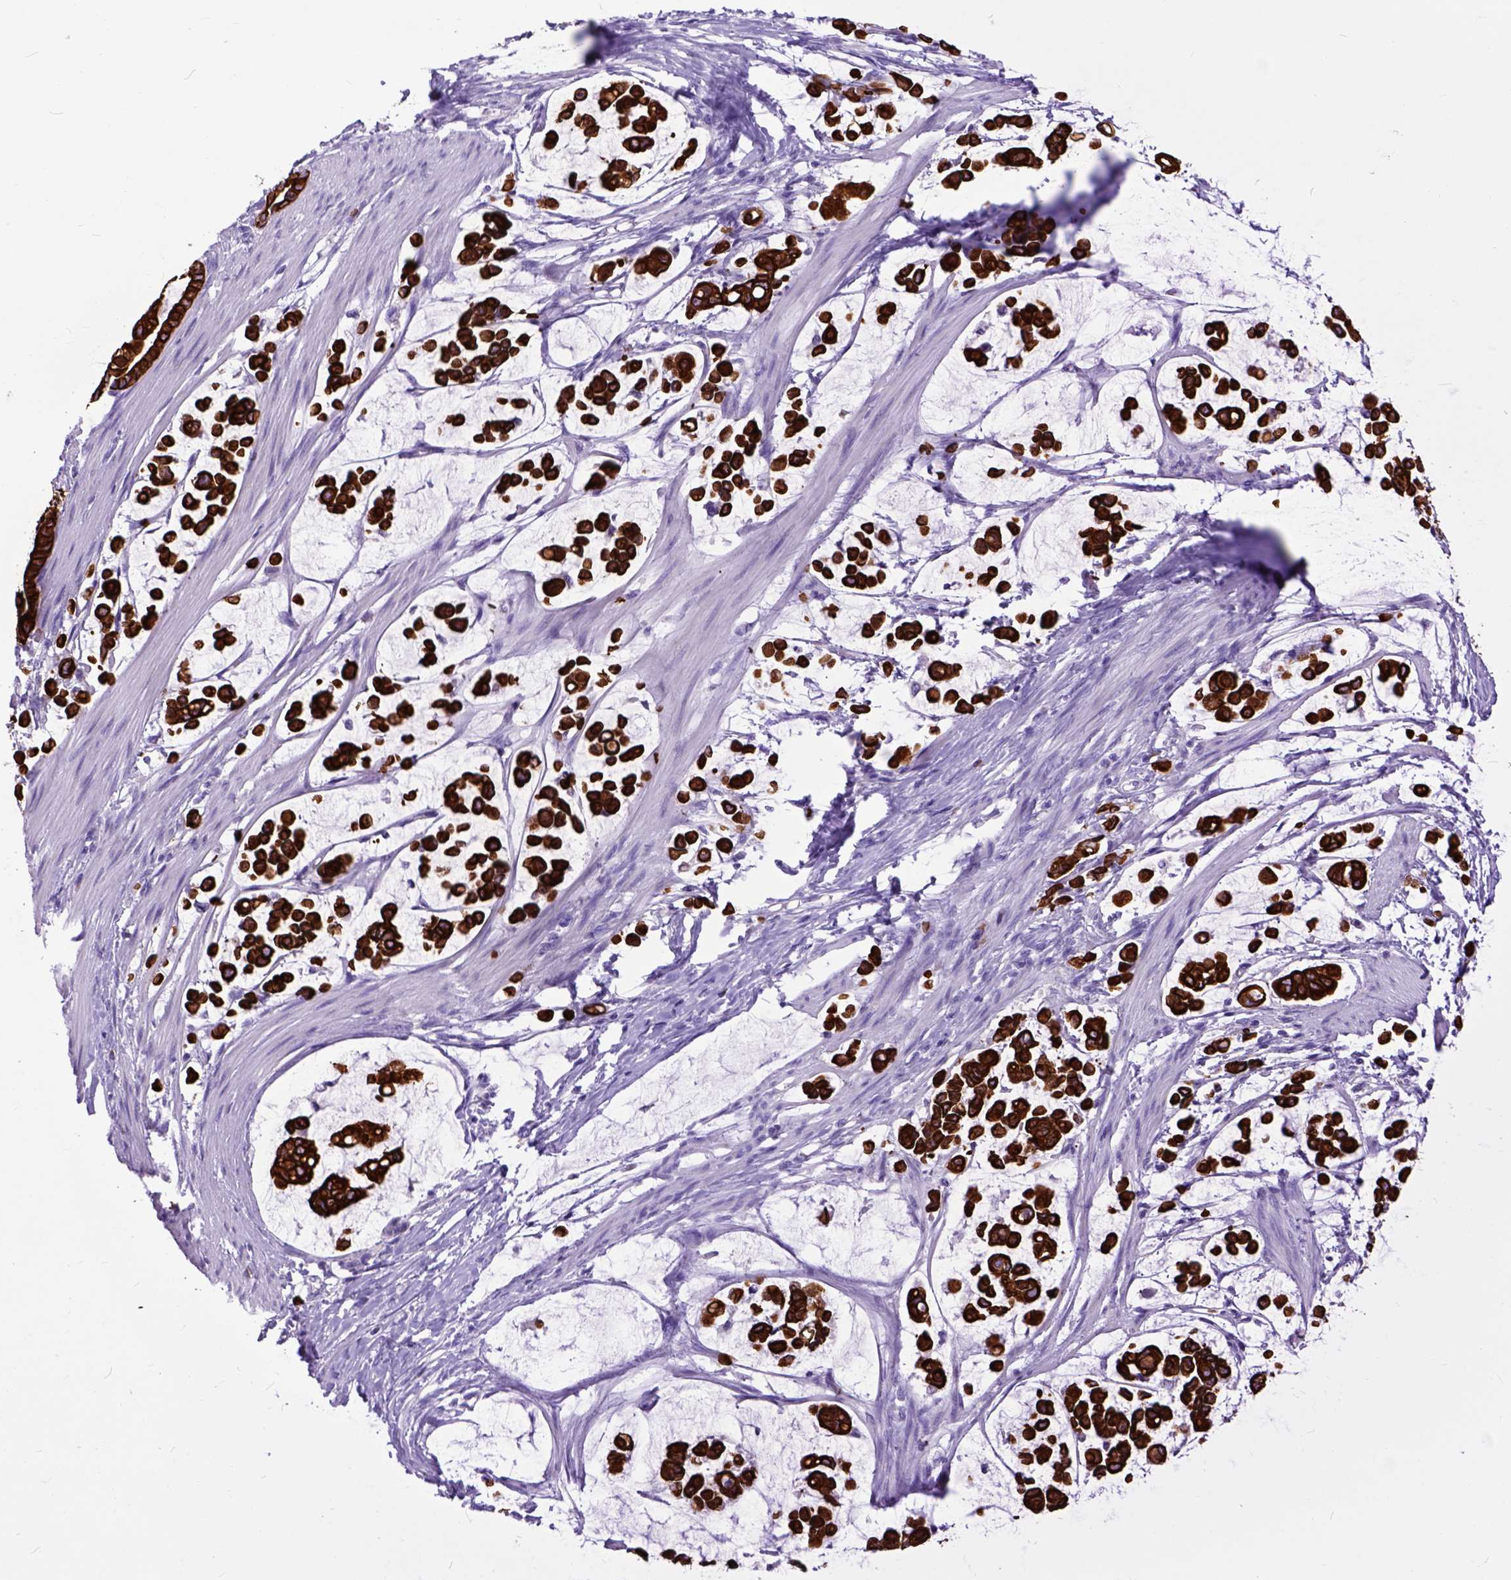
{"staining": {"intensity": "strong", "quantity": ">75%", "location": "cytoplasmic/membranous"}, "tissue": "stomach cancer", "cell_type": "Tumor cells", "image_type": "cancer", "snomed": [{"axis": "morphology", "description": "Adenocarcinoma, NOS"}, {"axis": "topography", "description": "Stomach"}], "caption": "Stomach cancer was stained to show a protein in brown. There is high levels of strong cytoplasmic/membranous staining in about >75% of tumor cells.", "gene": "RAB25", "patient": {"sex": "male", "age": 82}}